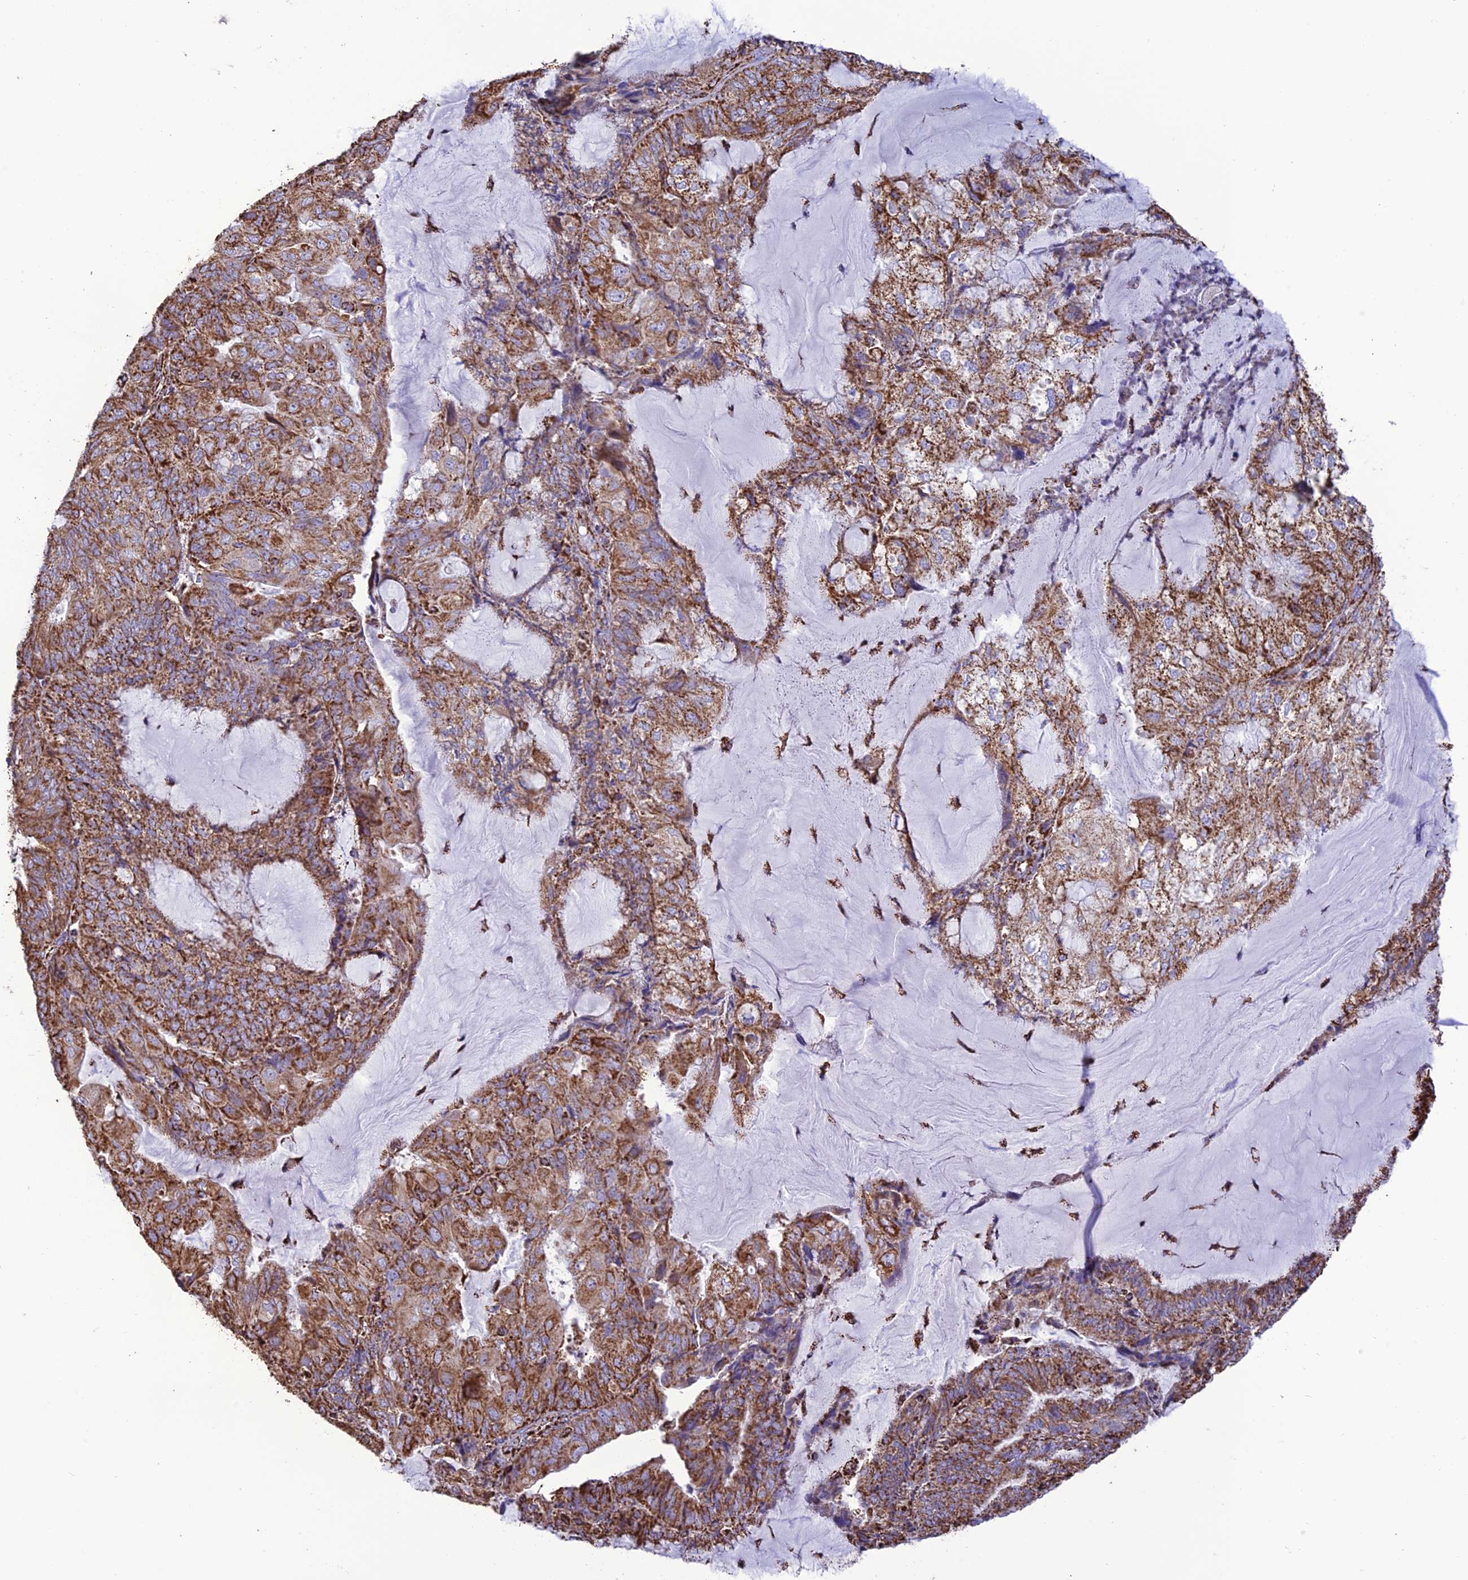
{"staining": {"intensity": "strong", "quantity": ">75%", "location": "cytoplasmic/membranous"}, "tissue": "endometrial cancer", "cell_type": "Tumor cells", "image_type": "cancer", "snomed": [{"axis": "morphology", "description": "Adenocarcinoma, NOS"}, {"axis": "topography", "description": "Endometrium"}], "caption": "Immunohistochemistry (IHC) staining of endometrial cancer (adenocarcinoma), which shows high levels of strong cytoplasmic/membranous staining in about >75% of tumor cells indicating strong cytoplasmic/membranous protein positivity. The staining was performed using DAB (brown) for protein detection and nuclei were counterstained in hematoxylin (blue).", "gene": "NDUFAF1", "patient": {"sex": "female", "age": 81}}